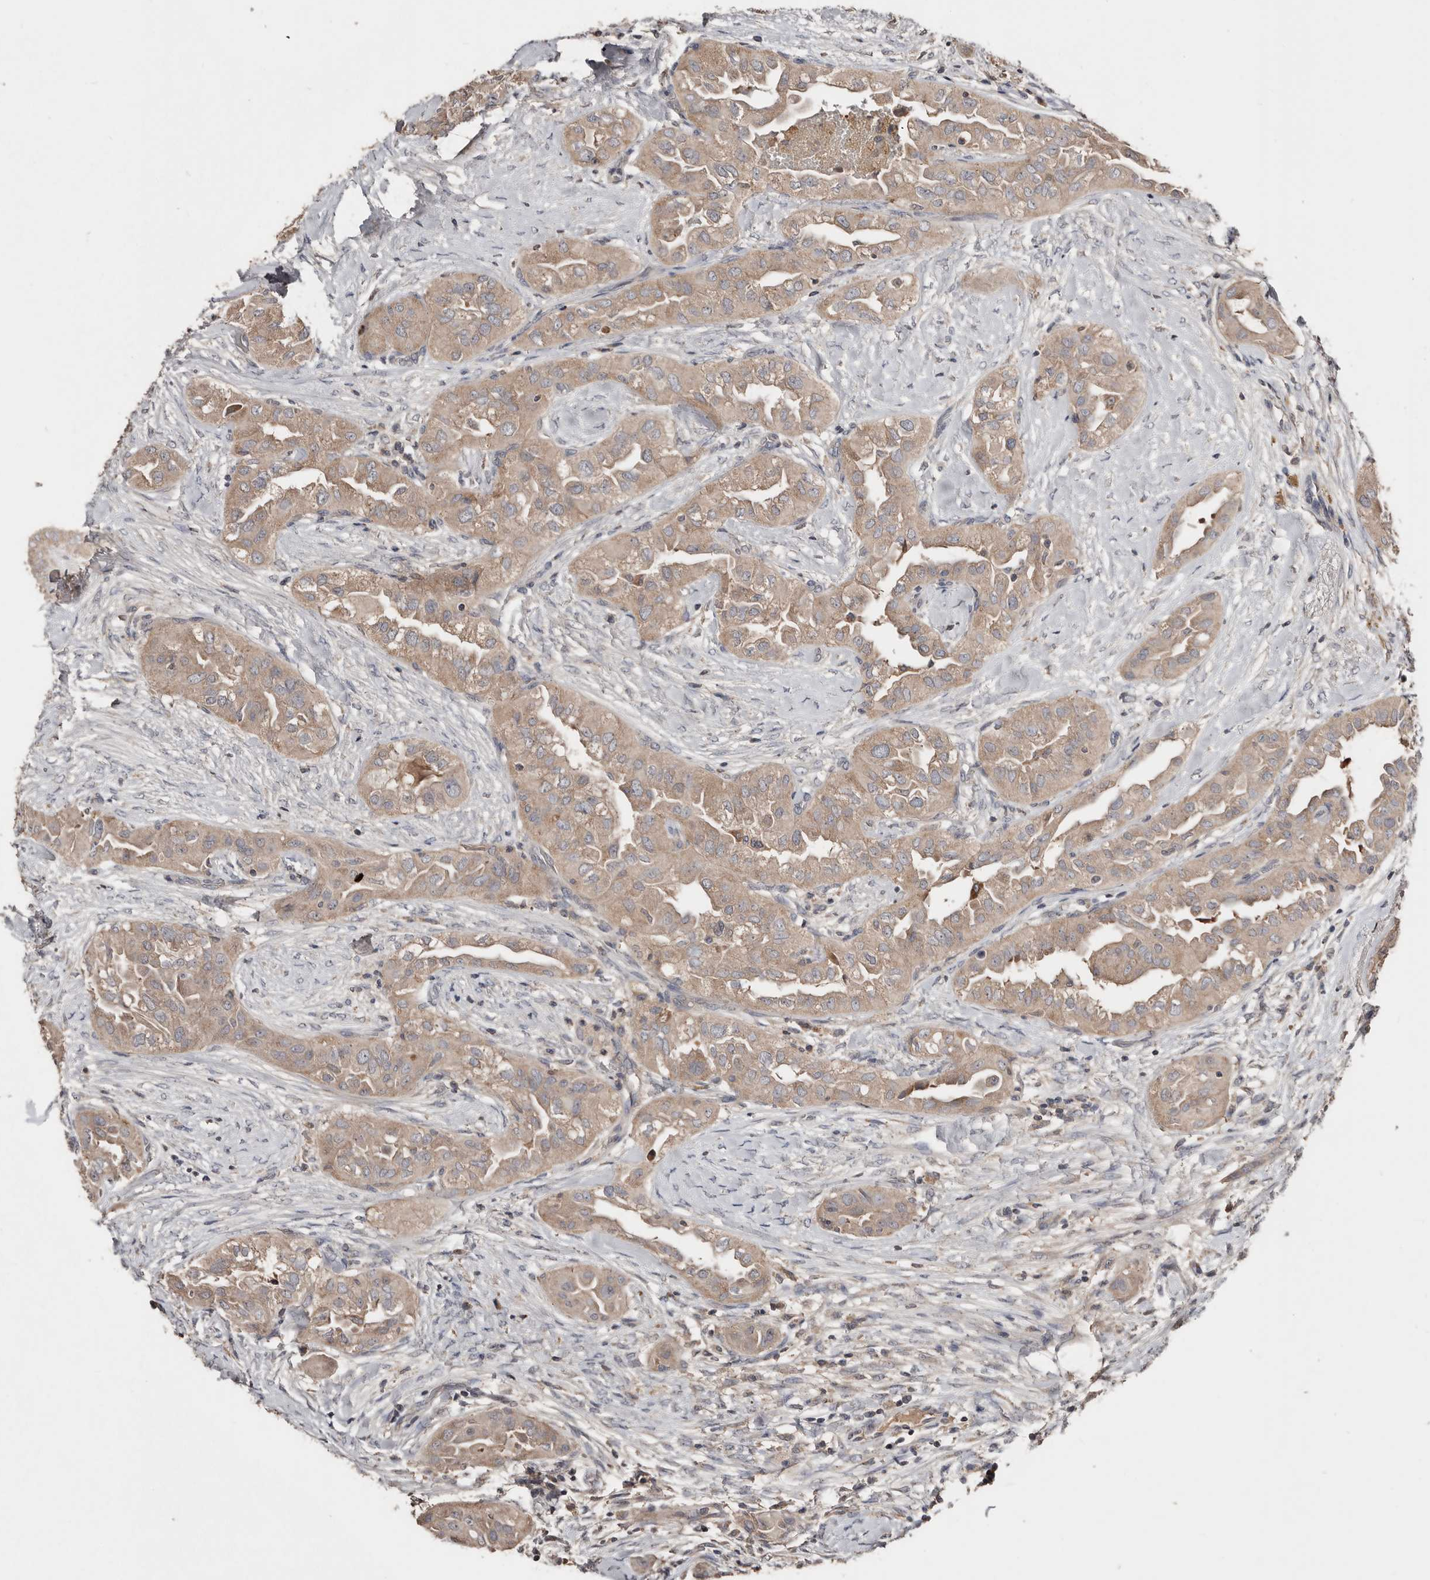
{"staining": {"intensity": "moderate", "quantity": ">75%", "location": "cytoplasmic/membranous"}, "tissue": "thyroid cancer", "cell_type": "Tumor cells", "image_type": "cancer", "snomed": [{"axis": "morphology", "description": "Papillary adenocarcinoma, NOS"}, {"axis": "topography", "description": "Thyroid gland"}], "caption": "Brown immunohistochemical staining in human thyroid papillary adenocarcinoma shows moderate cytoplasmic/membranous expression in about >75% of tumor cells. Using DAB (3,3'-diaminobenzidine) (brown) and hematoxylin (blue) stains, captured at high magnification using brightfield microscopy.", "gene": "SLC39A2", "patient": {"sex": "female", "age": 59}}